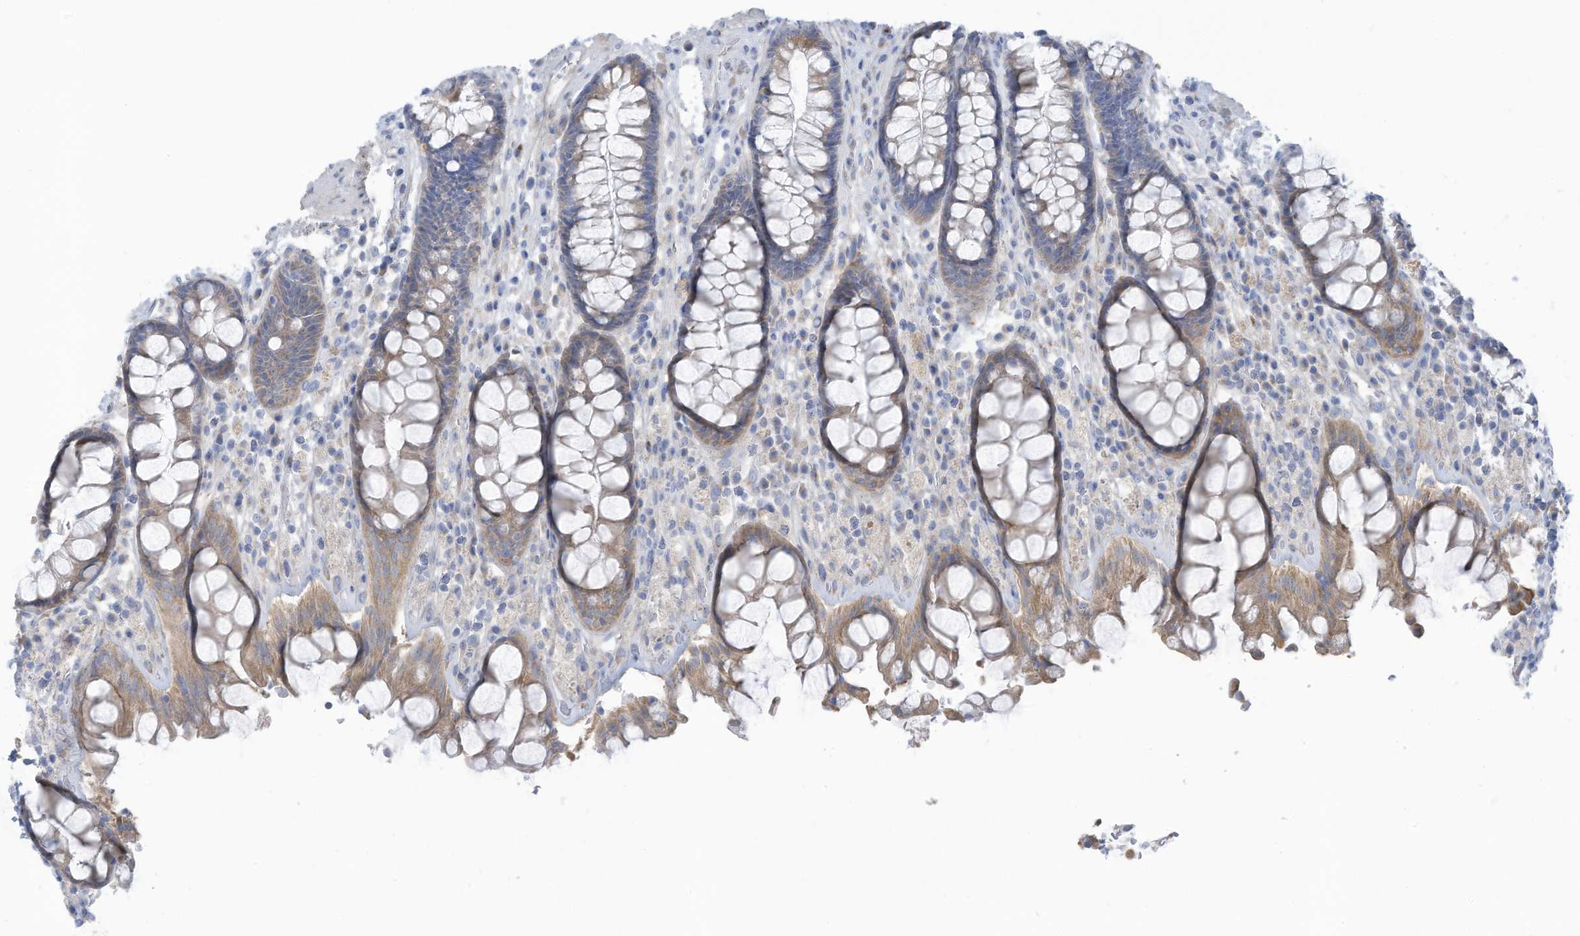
{"staining": {"intensity": "moderate", "quantity": "25%-75%", "location": "cytoplasmic/membranous"}, "tissue": "rectum", "cell_type": "Glandular cells", "image_type": "normal", "snomed": [{"axis": "morphology", "description": "Normal tissue, NOS"}, {"axis": "topography", "description": "Rectum"}], "caption": "Immunohistochemistry of unremarkable human rectum demonstrates medium levels of moderate cytoplasmic/membranous expression in approximately 25%-75% of glandular cells. The protein is shown in brown color, while the nuclei are stained blue.", "gene": "TRMT2B", "patient": {"sex": "male", "age": 64}}